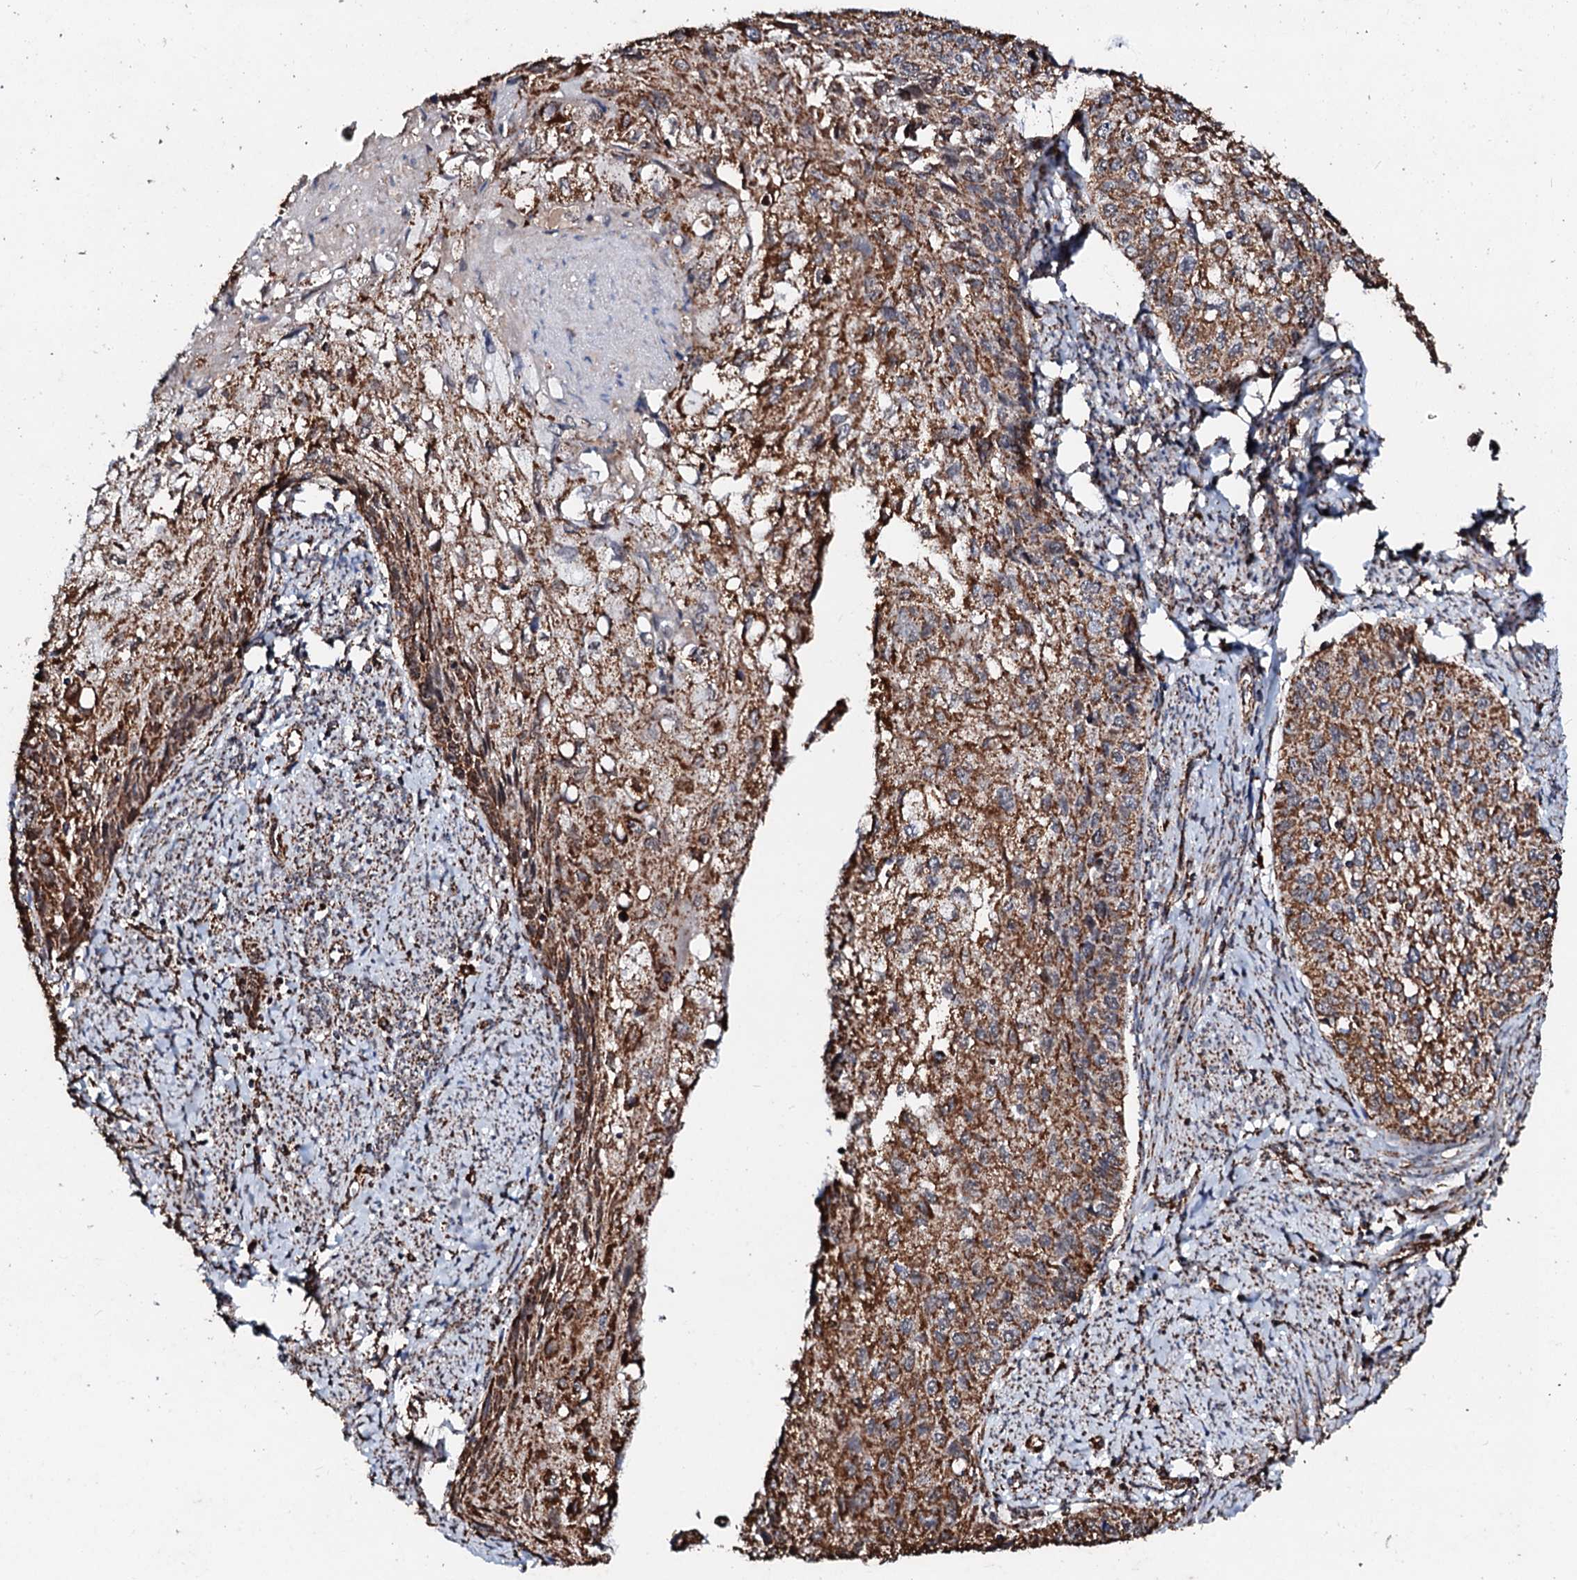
{"staining": {"intensity": "moderate", "quantity": ">75%", "location": "cytoplasmic/membranous"}, "tissue": "cervical cancer", "cell_type": "Tumor cells", "image_type": "cancer", "snomed": [{"axis": "morphology", "description": "Squamous cell carcinoma, NOS"}, {"axis": "topography", "description": "Cervix"}], "caption": "Immunohistochemical staining of cervical cancer (squamous cell carcinoma) reveals moderate cytoplasmic/membranous protein staining in approximately >75% of tumor cells.", "gene": "SECISBP2L", "patient": {"sex": "female", "age": 67}}